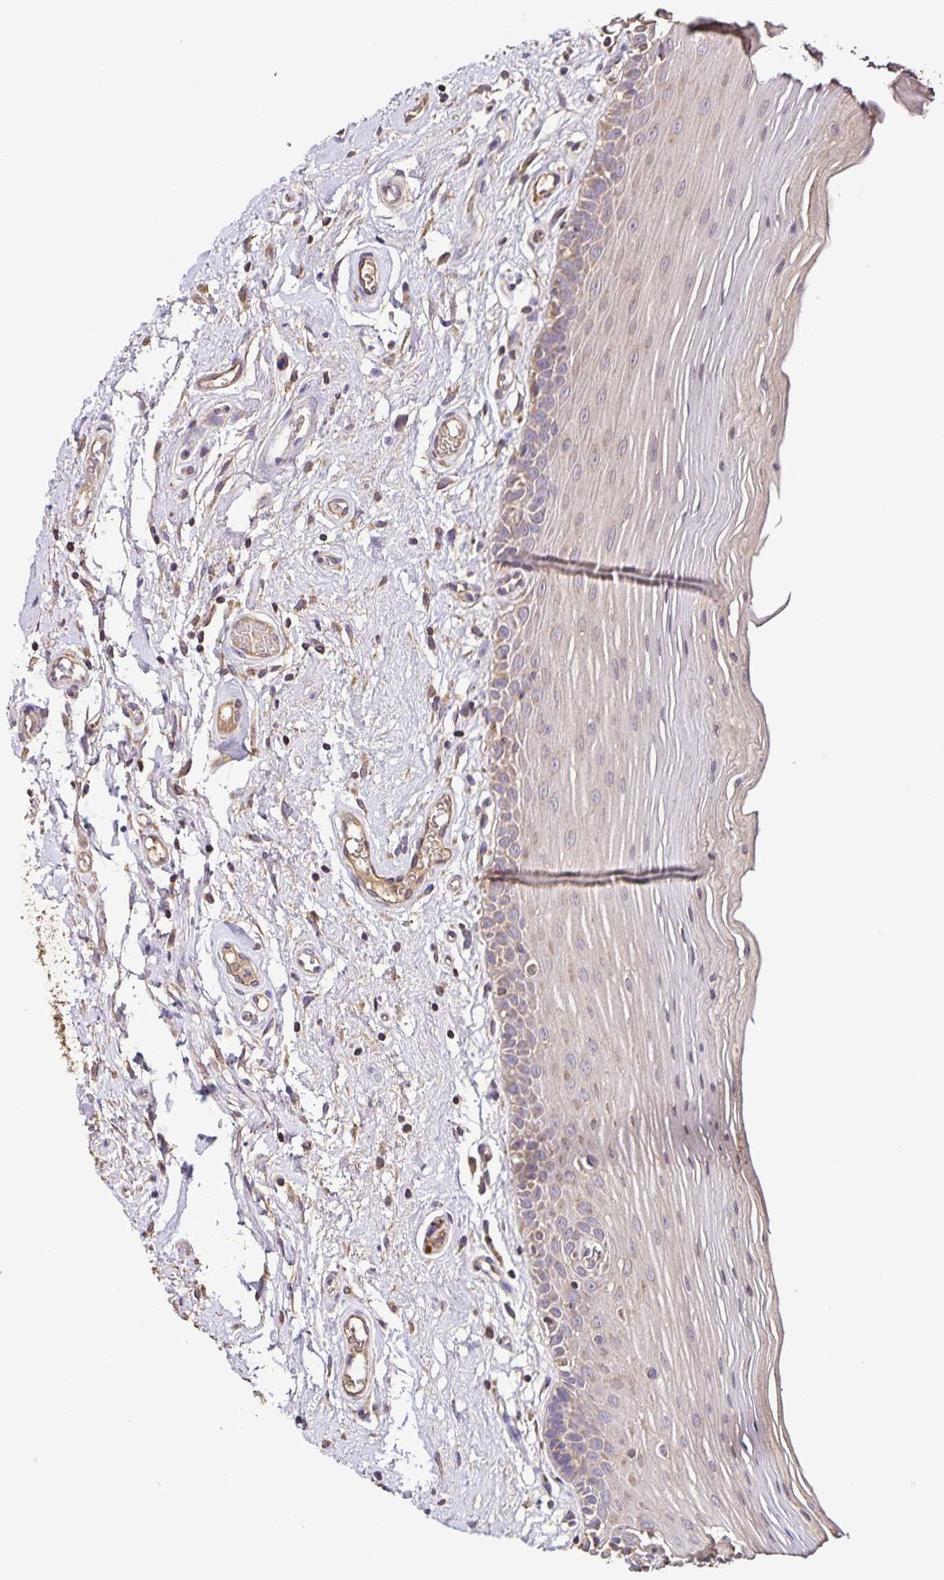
{"staining": {"intensity": "weak", "quantity": "<25%", "location": "cytoplasmic/membranous"}, "tissue": "oral mucosa", "cell_type": "Squamous epithelial cells", "image_type": "normal", "snomed": [{"axis": "morphology", "description": "Normal tissue, NOS"}, {"axis": "morphology", "description": "Squamous cell carcinoma, NOS"}, {"axis": "topography", "description": "Oral tissue"}, {"axis": "topography", "description": "Tounge, NOS"}, {"axis": "topography", "description": "Head-Neck"}], "caption": "Immunohistochemistry of normal oral mucosa shows no positivity in squamous epithelial cells. (DAB (3,3'-diaminobenzidine) immunohistochemistry (IHC), high magnification).", "gene": "MAN1A1", "patient": {"sex": "male", "age": 62}}